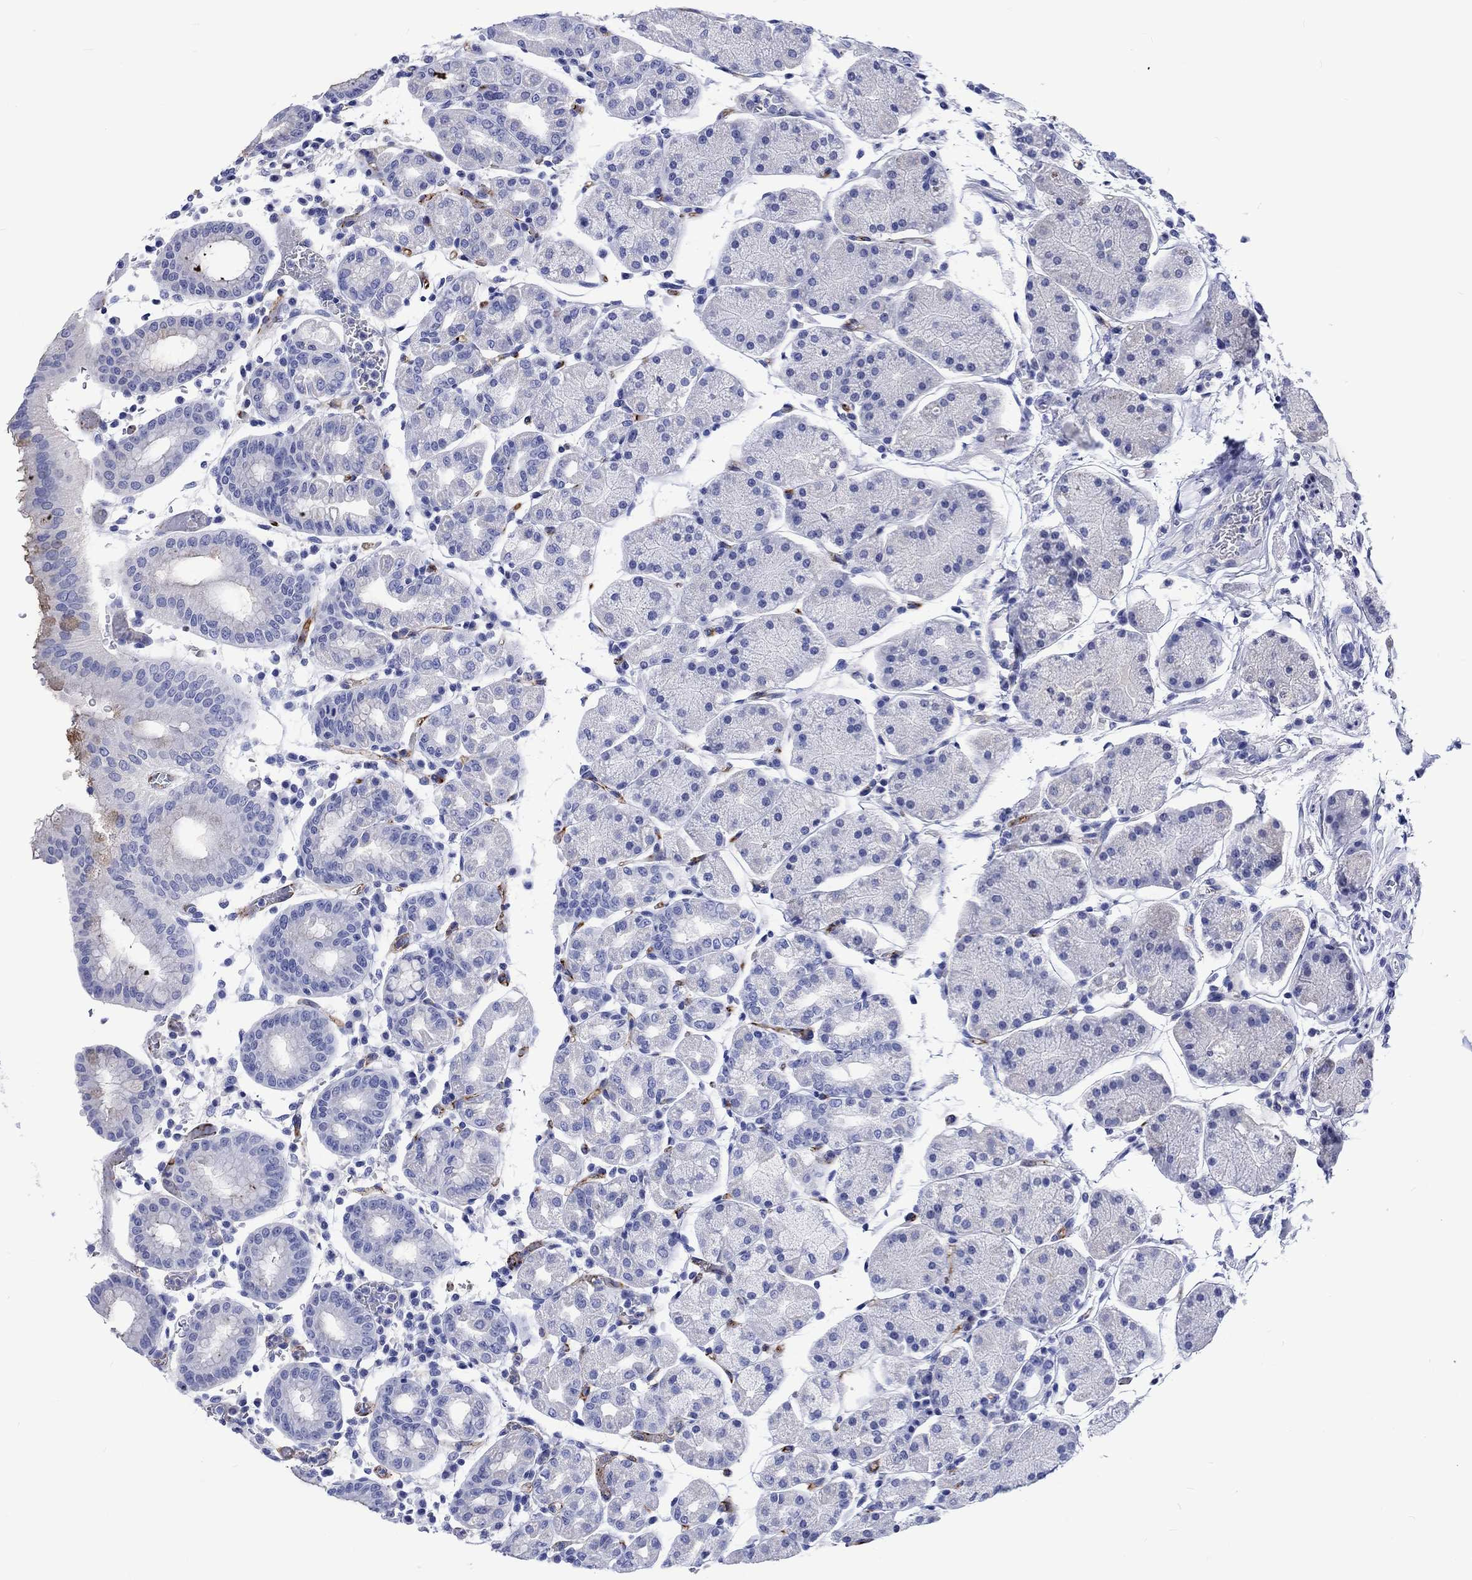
{"staining": {"intensity": "negative", "quantity": "none", "location": "none"}, "tissue": "stomach", "cell_type": "Glandular cells", "image_type": "normal", "snomed": [{"axis": "morphology", "description": "Normal tissue, NOS"}, {"axis": "topography", "description": "Stomach"}], "caption": "High power microscopy histopathology image of an immunohistochemistry (IHC) micrograph of benign stomach, revealing no significant staining in glandular cells.", "gene": "CACNG3", "patient": {"sex": "male", "age": 54}}